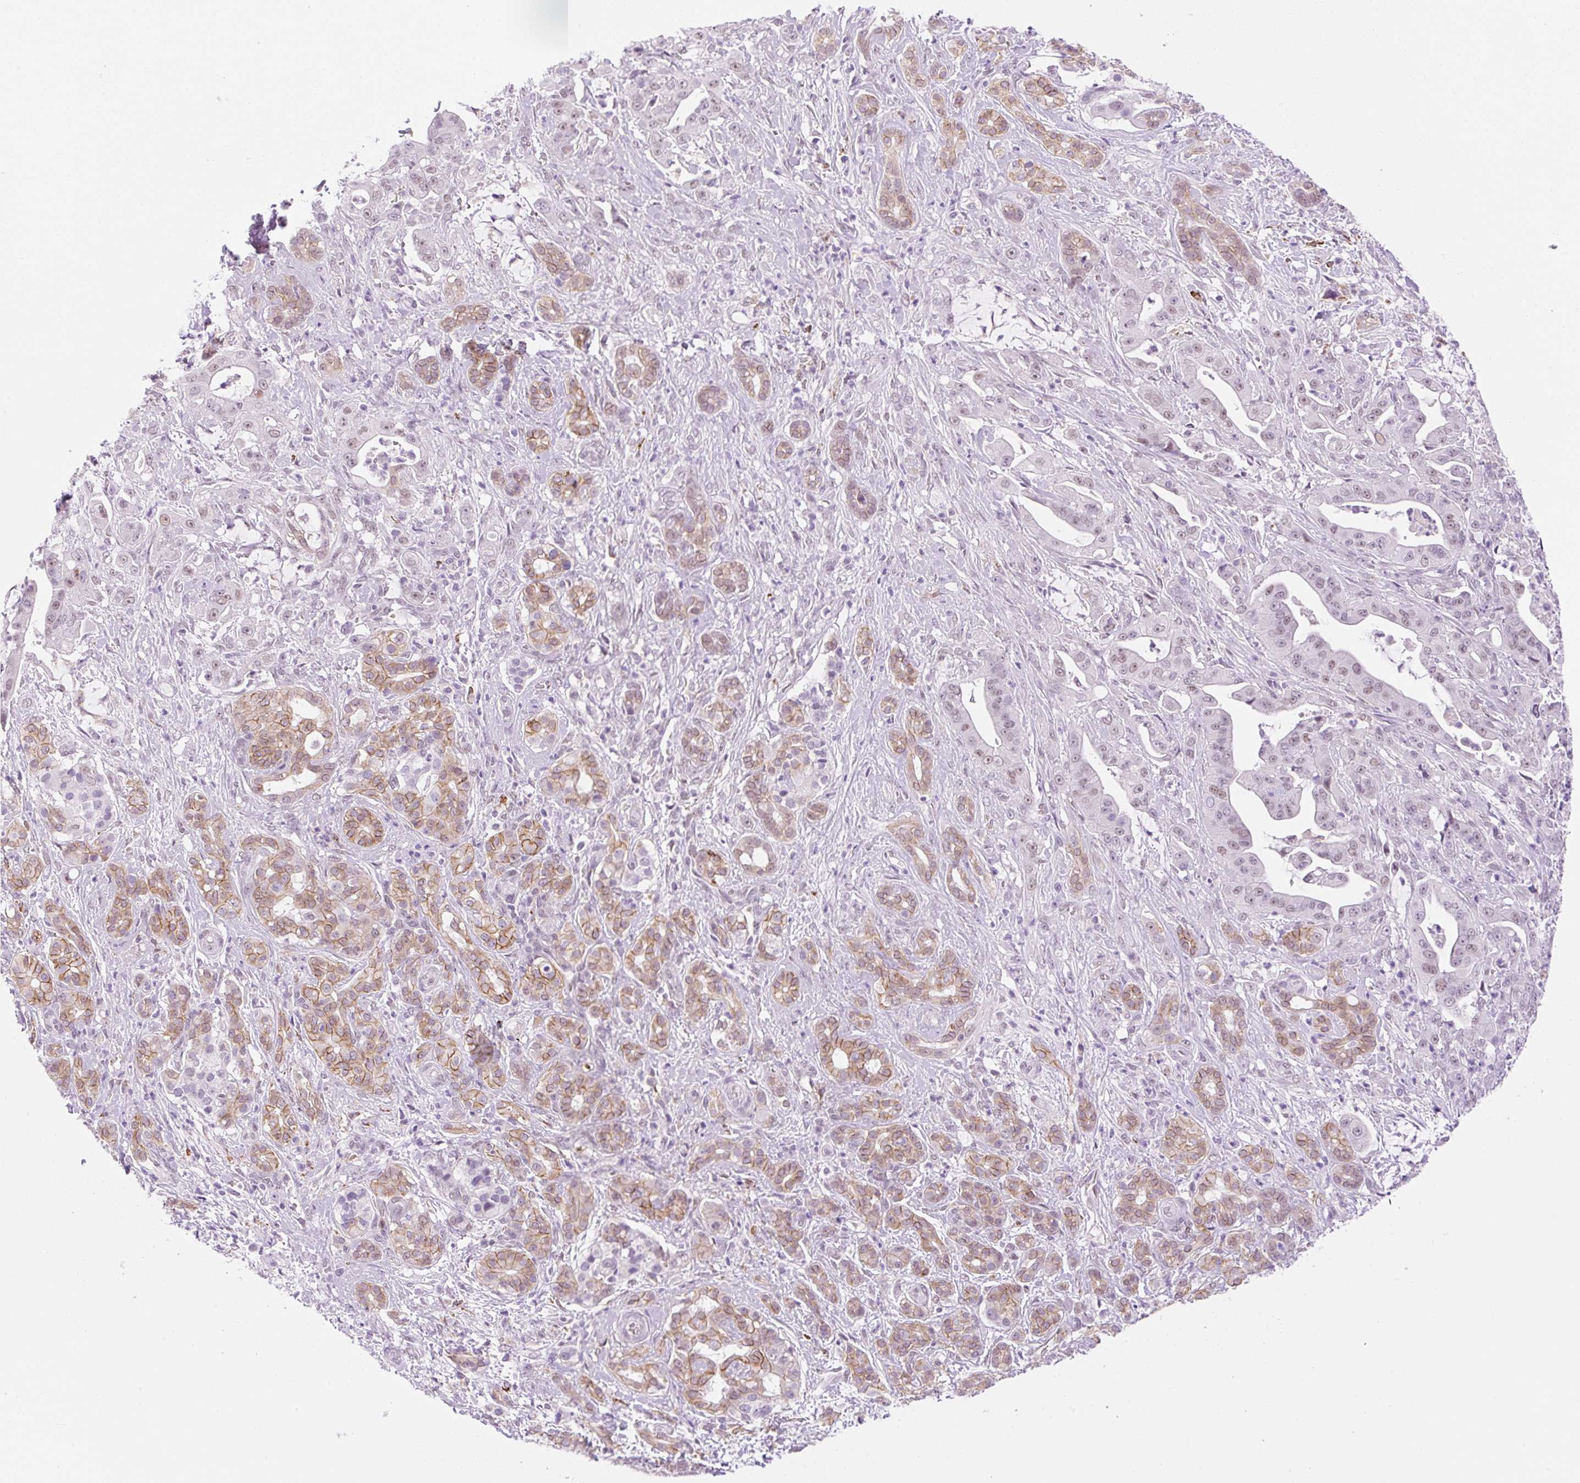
{"staining": {"intensity": "weak", "quantity": "<25%", "location": "nuclear"}, "tissue": "pancreatic cancer", "cell_type": "Tumor cells", "image_type": "cancer", "snomed": [{"axis": "morphology", "description": "Adenocarcinoma, NOS"}, {"axis": "topography", "description": "Pancreas"}], "caption": "The micrograph shows no staining of tumor cells in pancreatic adenocarcinoma.", "gene": "PALM3", "patient": {"sex": "male", "age": 57}}